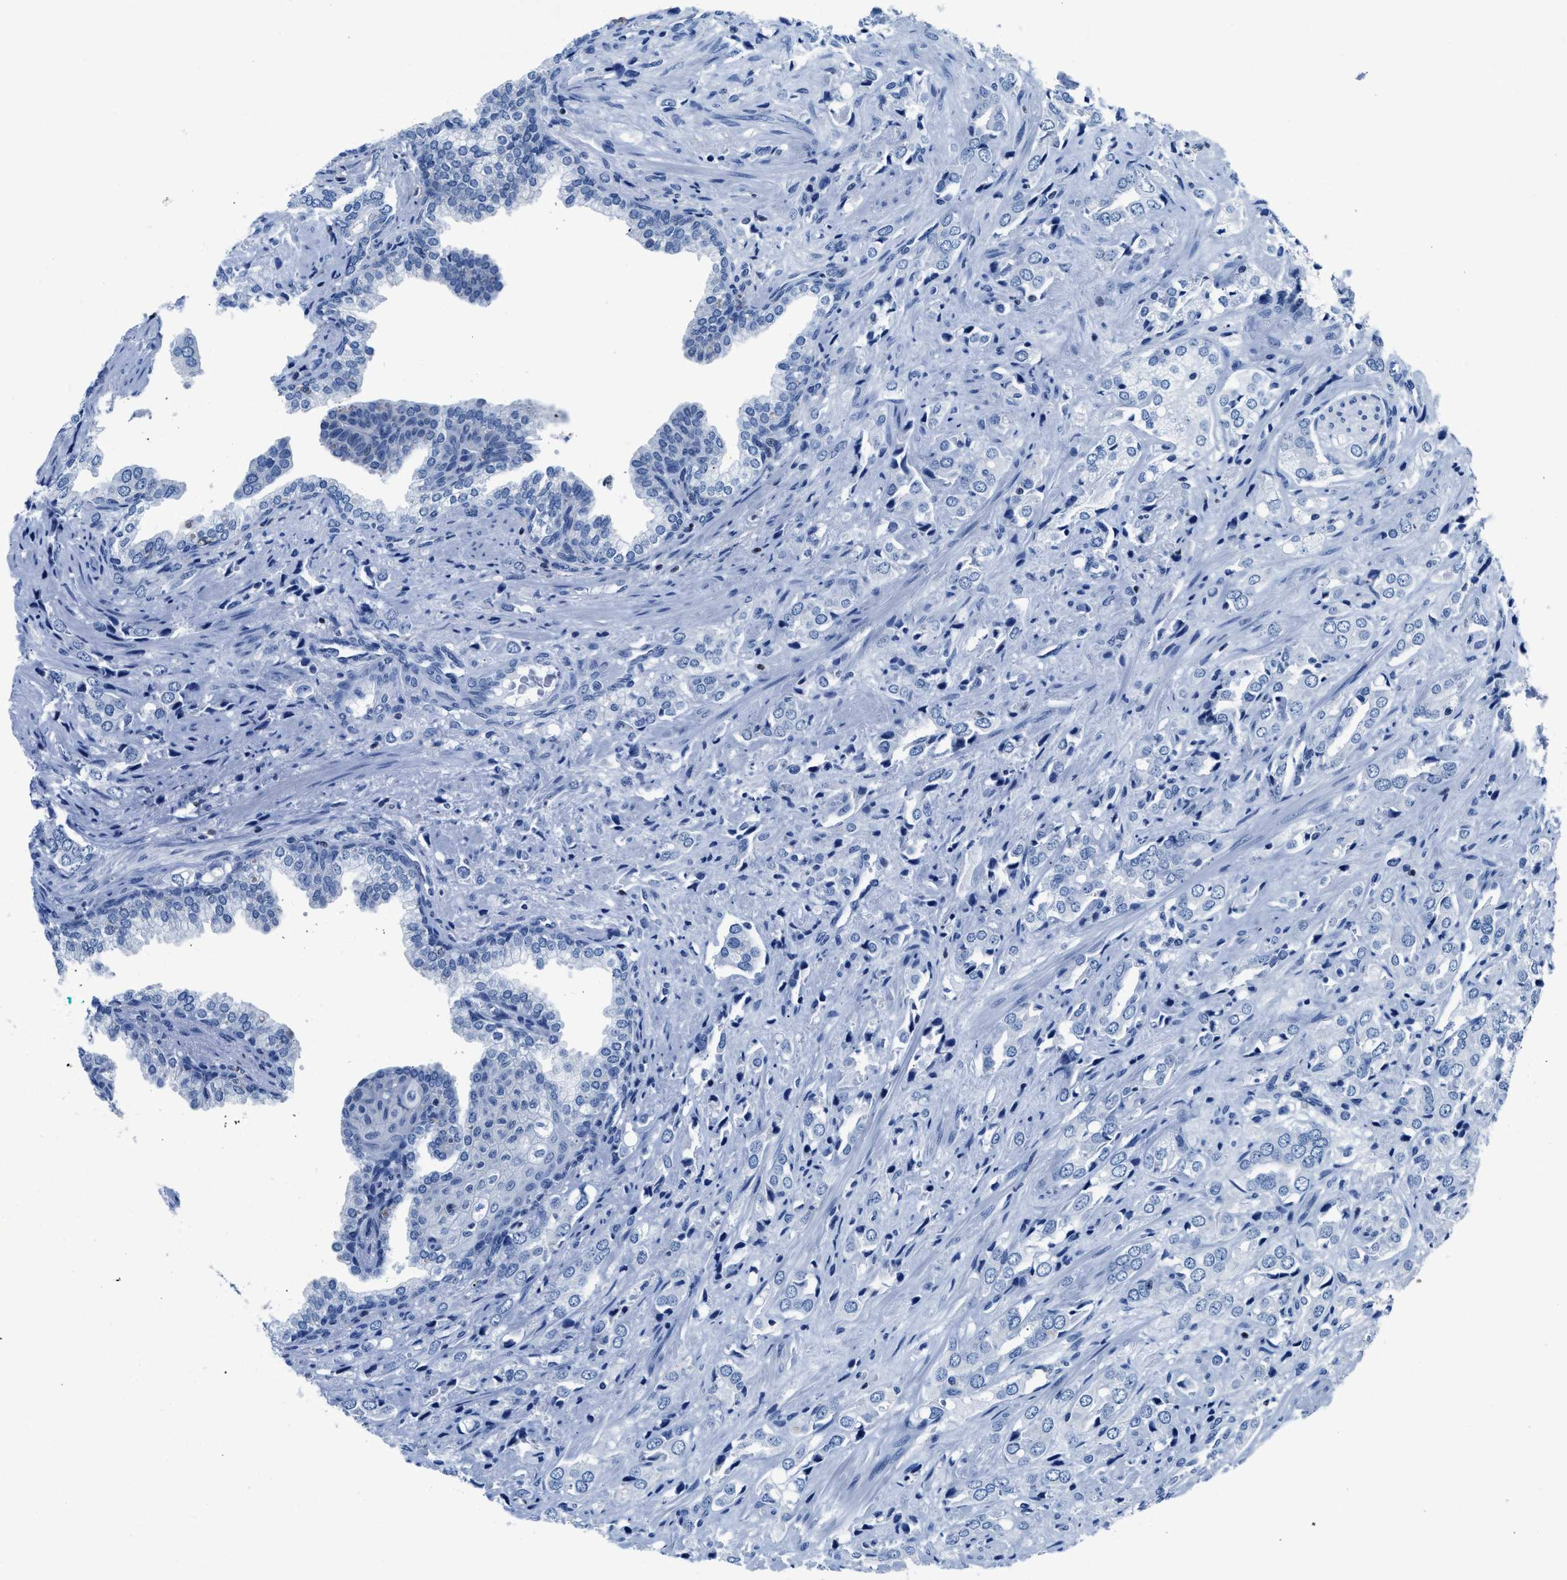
{"staining": {"intensity": "negative", "quantity": "none", "location": "none"}, "tissue": "prostate cancer", "cell_type": "Tumor cells", "image_type": "cancer", "snomed": [{"axis": "morphology", "description": "Adenocarcinoma, High grade"}, {"axis": "topography", "description": "Prostate"}], "caption": "Protein analysis of prostate cancer (high-grade adenocarcinoma) exhibits no significant staining in tumor cells.", "gene": "NFATC2", "patient": {"sex": "male", "age": 52}}